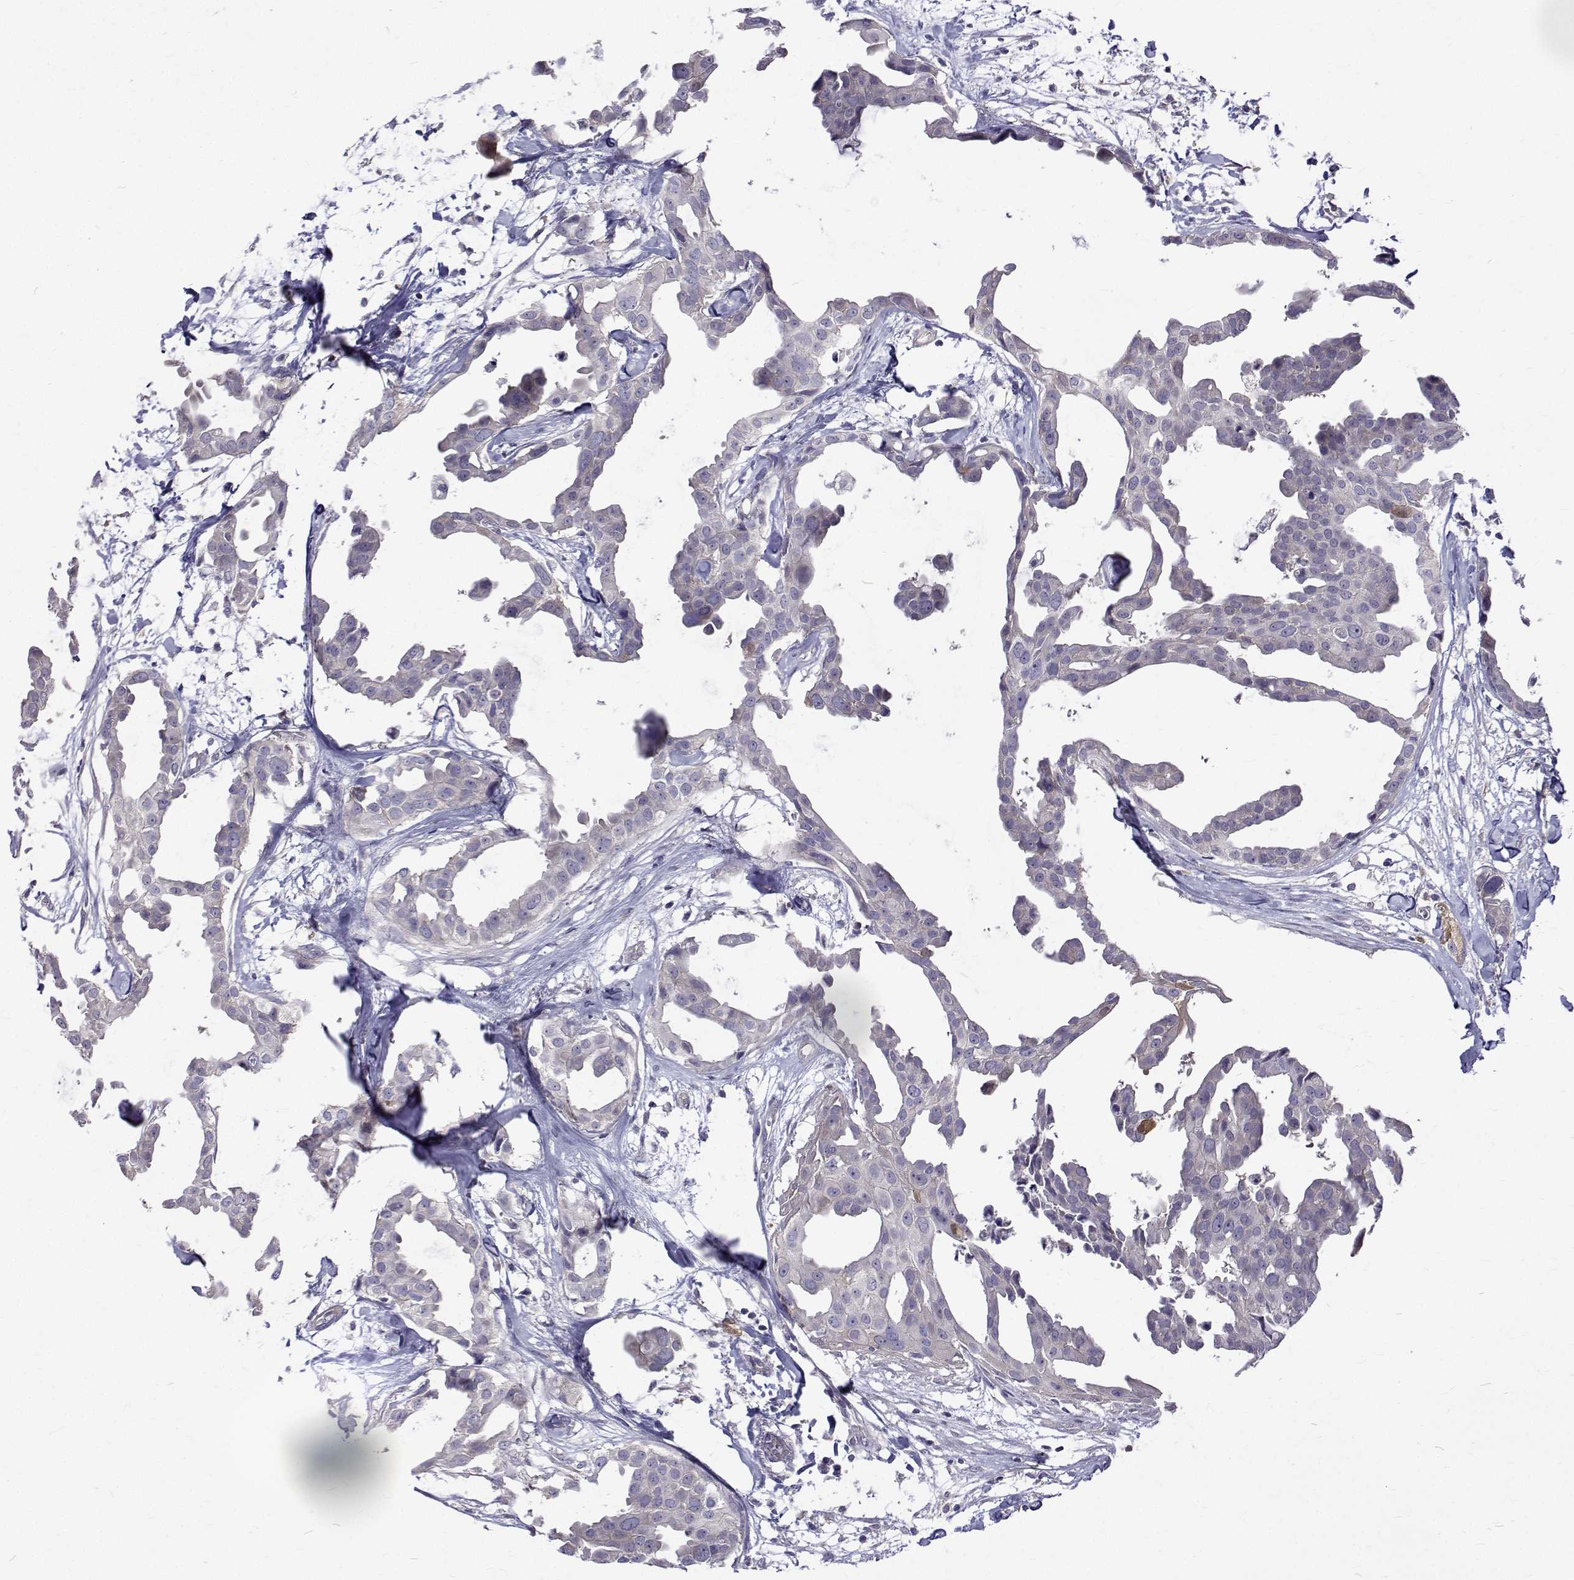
{"staining": {"intensity": "weak", "quantity": "<25%", "location": "cytoplasmic/membranous"}, "tissue": "breast cancer", "cell_type": "Tumor cells", "image_type": "cancer", "snomed": [{"axis": "morphology", "description": "Duct carcinoma"}, {"axis": "topography", "description": "Breast"}], "caption": "A micrograph of infiltrating ductal carcinoma (breast) stained for a protein exhibits no brown staining in tumor cells.", "gene": "PADI1", "patient": {"sex": "female", "age": 38}}